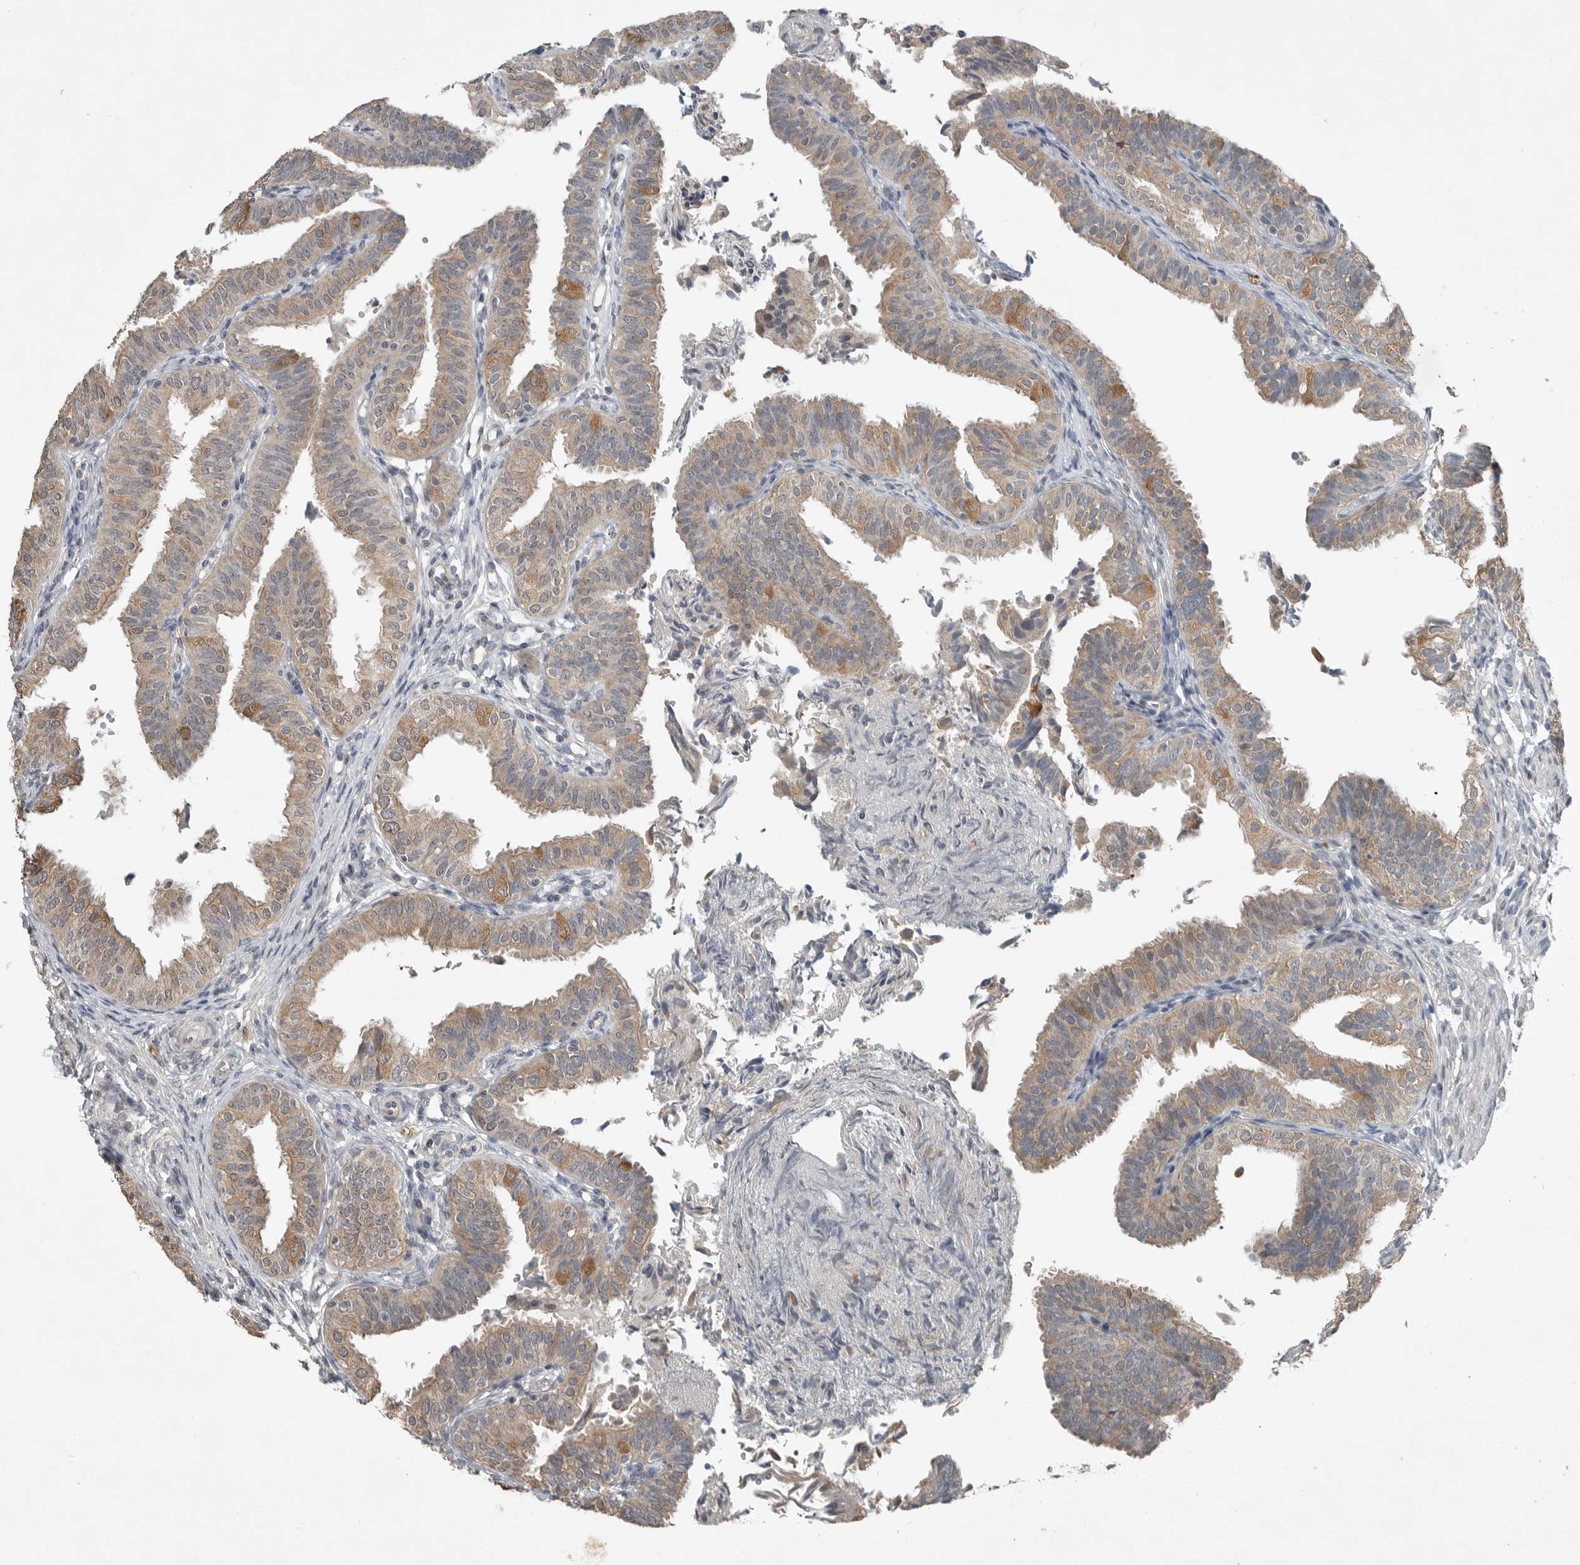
{"staining": {"intensity": "weak", "quantity": ">75%", "location": "cytoplasmic/membranous"}, "tissue": "fallopian tube", "cell_type": "Glandular cells", "image_type": "normal", "snomed": [{"axis": "morphology", "description": "Normal tissue, NOS"}, {"axis": "topography", "description": "Fallopian tube"}], "caption": "Immunohistochemical staining of benign fallopian tube shows >75% levels of weak cytoplasmic/membranous protein expression in approximately >75% of glandular cells.", "gene": "MFAP3L", "patient": {"sex": "female", "age": 35}}